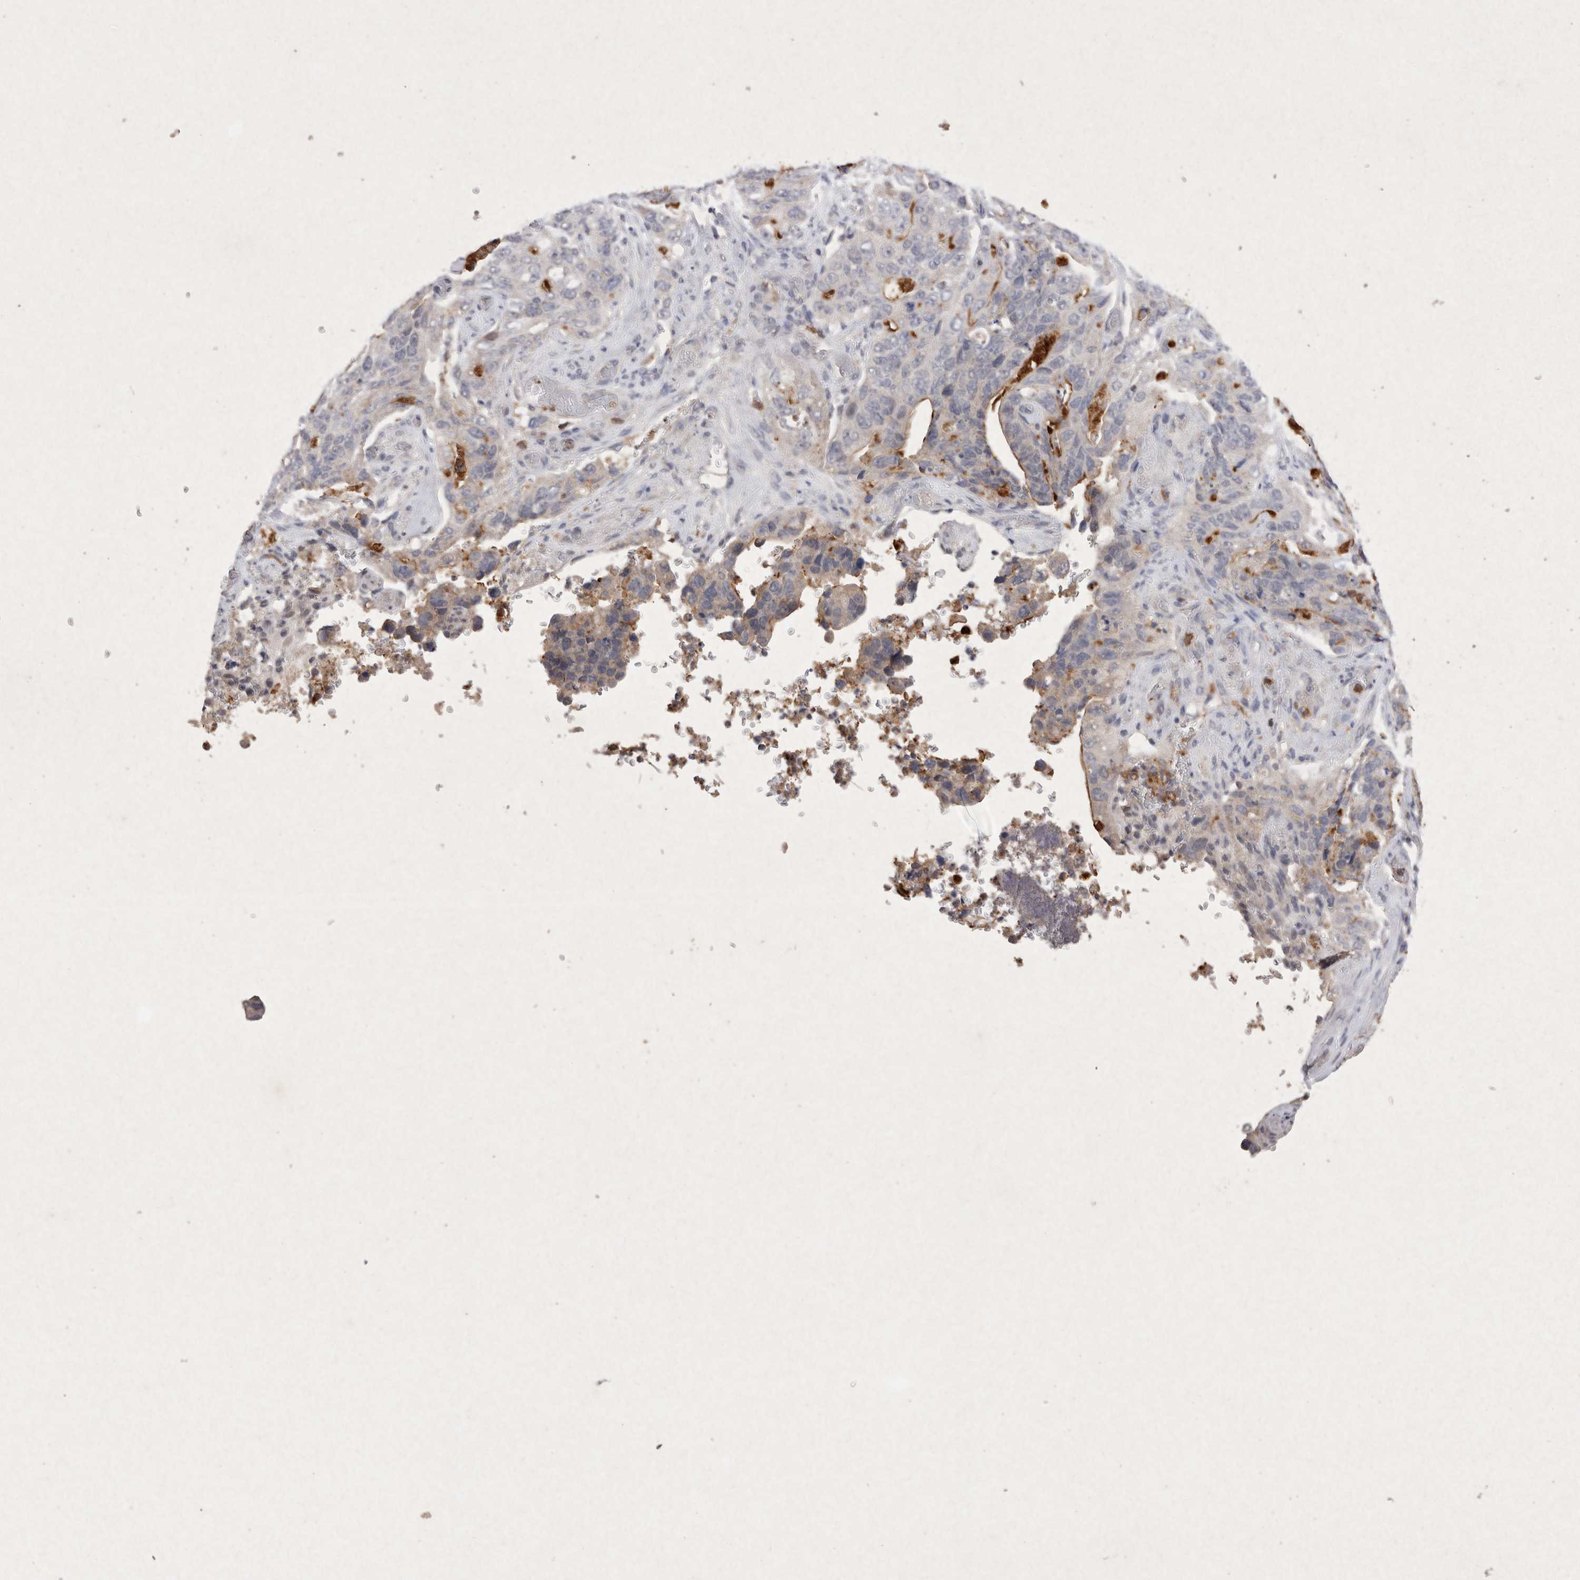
{"staining": {"intensity": "weak", "quantity": "<25%", "location": "cytoplasmic/membranous"}, "tissue": "stomach cancer", "cell_type": "Tumor cells", "image_type": "cancer", "snomed": [{"axis": "morphology", "description": "Adenocarcinoma, NOS"}, {"axis": "topography", "description": "Stomach"}], "caption": "The histopathology image displays no significant staining in tumor cells of adenocarcinoma (stomach).", "gene": "RASSF3", "patient": {"sex": "female", "age": 89}}